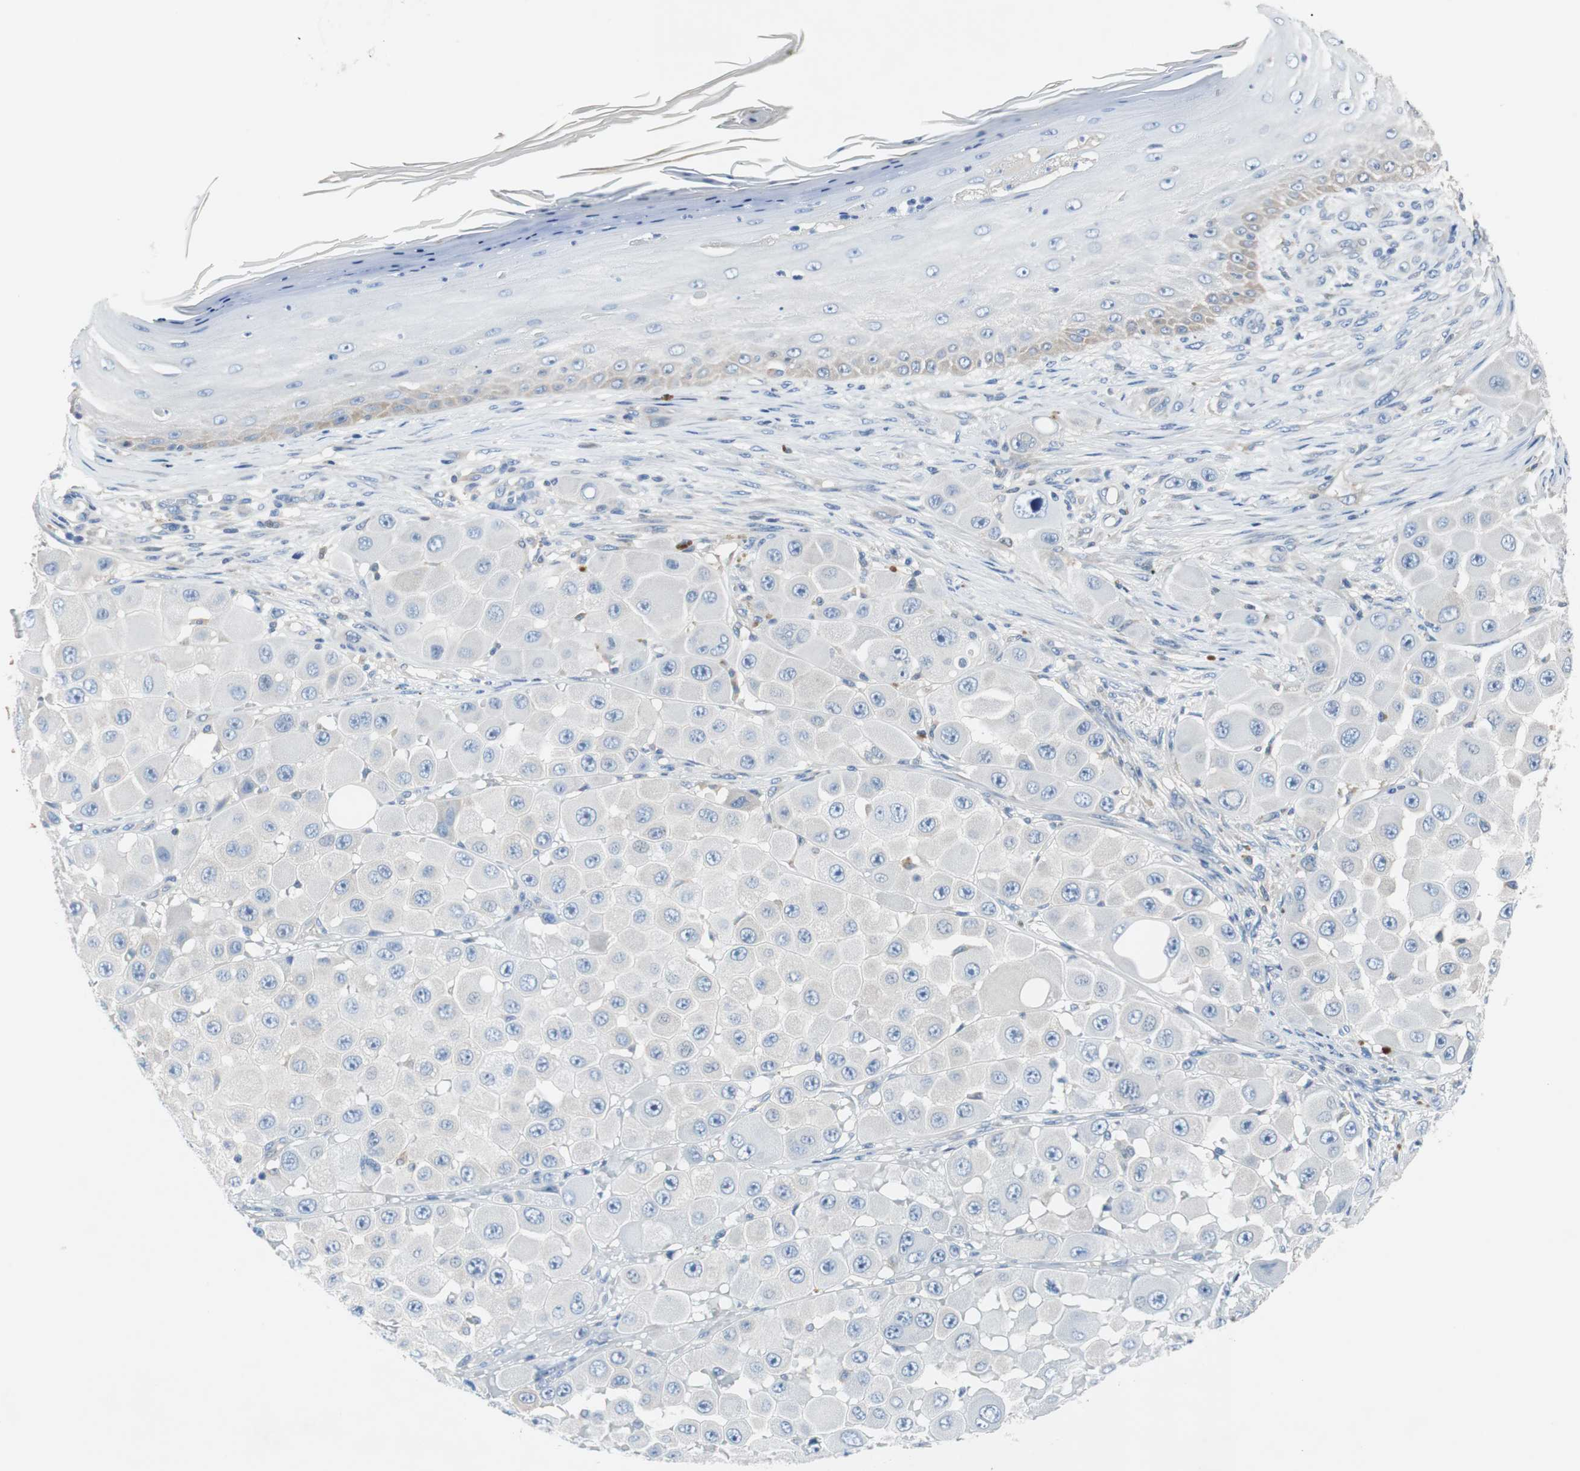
{"staining": {"intensity": "negative", "quantity": "none", "location": "none"}, "tissue": "melanoma", "cell_type": "Tumor cells", "image_type": "cancer", "snomed": [{"axis": "morphology", "description": "Malignant melanoma, NOS"}, {"axis": "topography", "description": "Skin"}], "caption": "A high-resolution micrograph shows IHC staining of malignant melanoma, which reveals no significant positivity in tumor cells.", "gene": "EEF2K", "patient": {"sex": "female", "age": 81}}